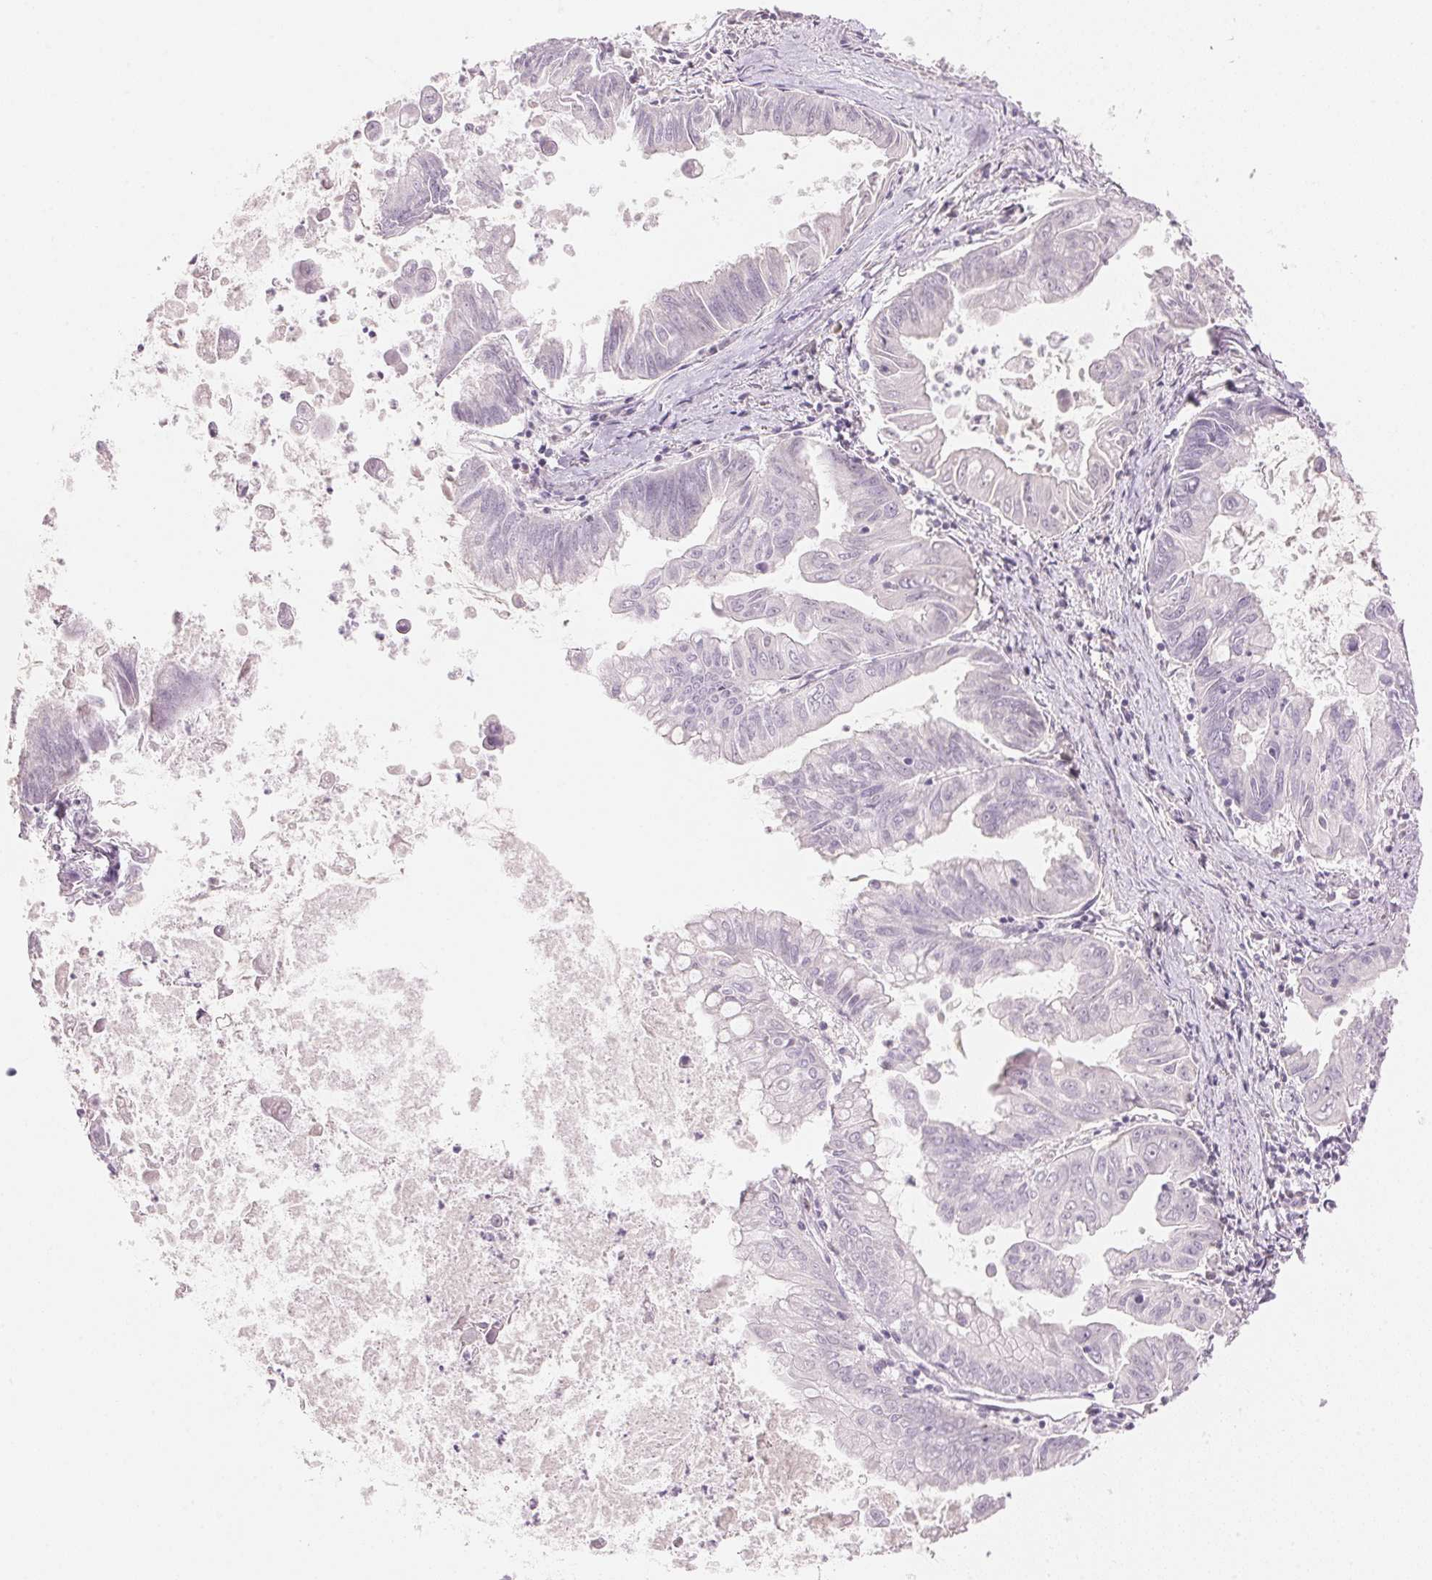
{"staining": {"intensity": "negative", "quantity": "none", "location": "none"}, "tissue": "stomach cancer", "cell_type": "Tumor cells", "image_type": "cancer", "snomed": [{"axis": "morphology", "description": "Adenocarcinoma, NOS"}, {"axis": "topography", "description": "Stomach, upper"}], "caption": "Tumor cells show no significant expression in stomach cancer (adenocarcinoma). (Brightfield microscopy of DAB (3,3'-diaminobenzidine) immunohistochemistry at high magnification).", "gene": "CYP11B1", "patient": {"sex": "male", "age": 80}}